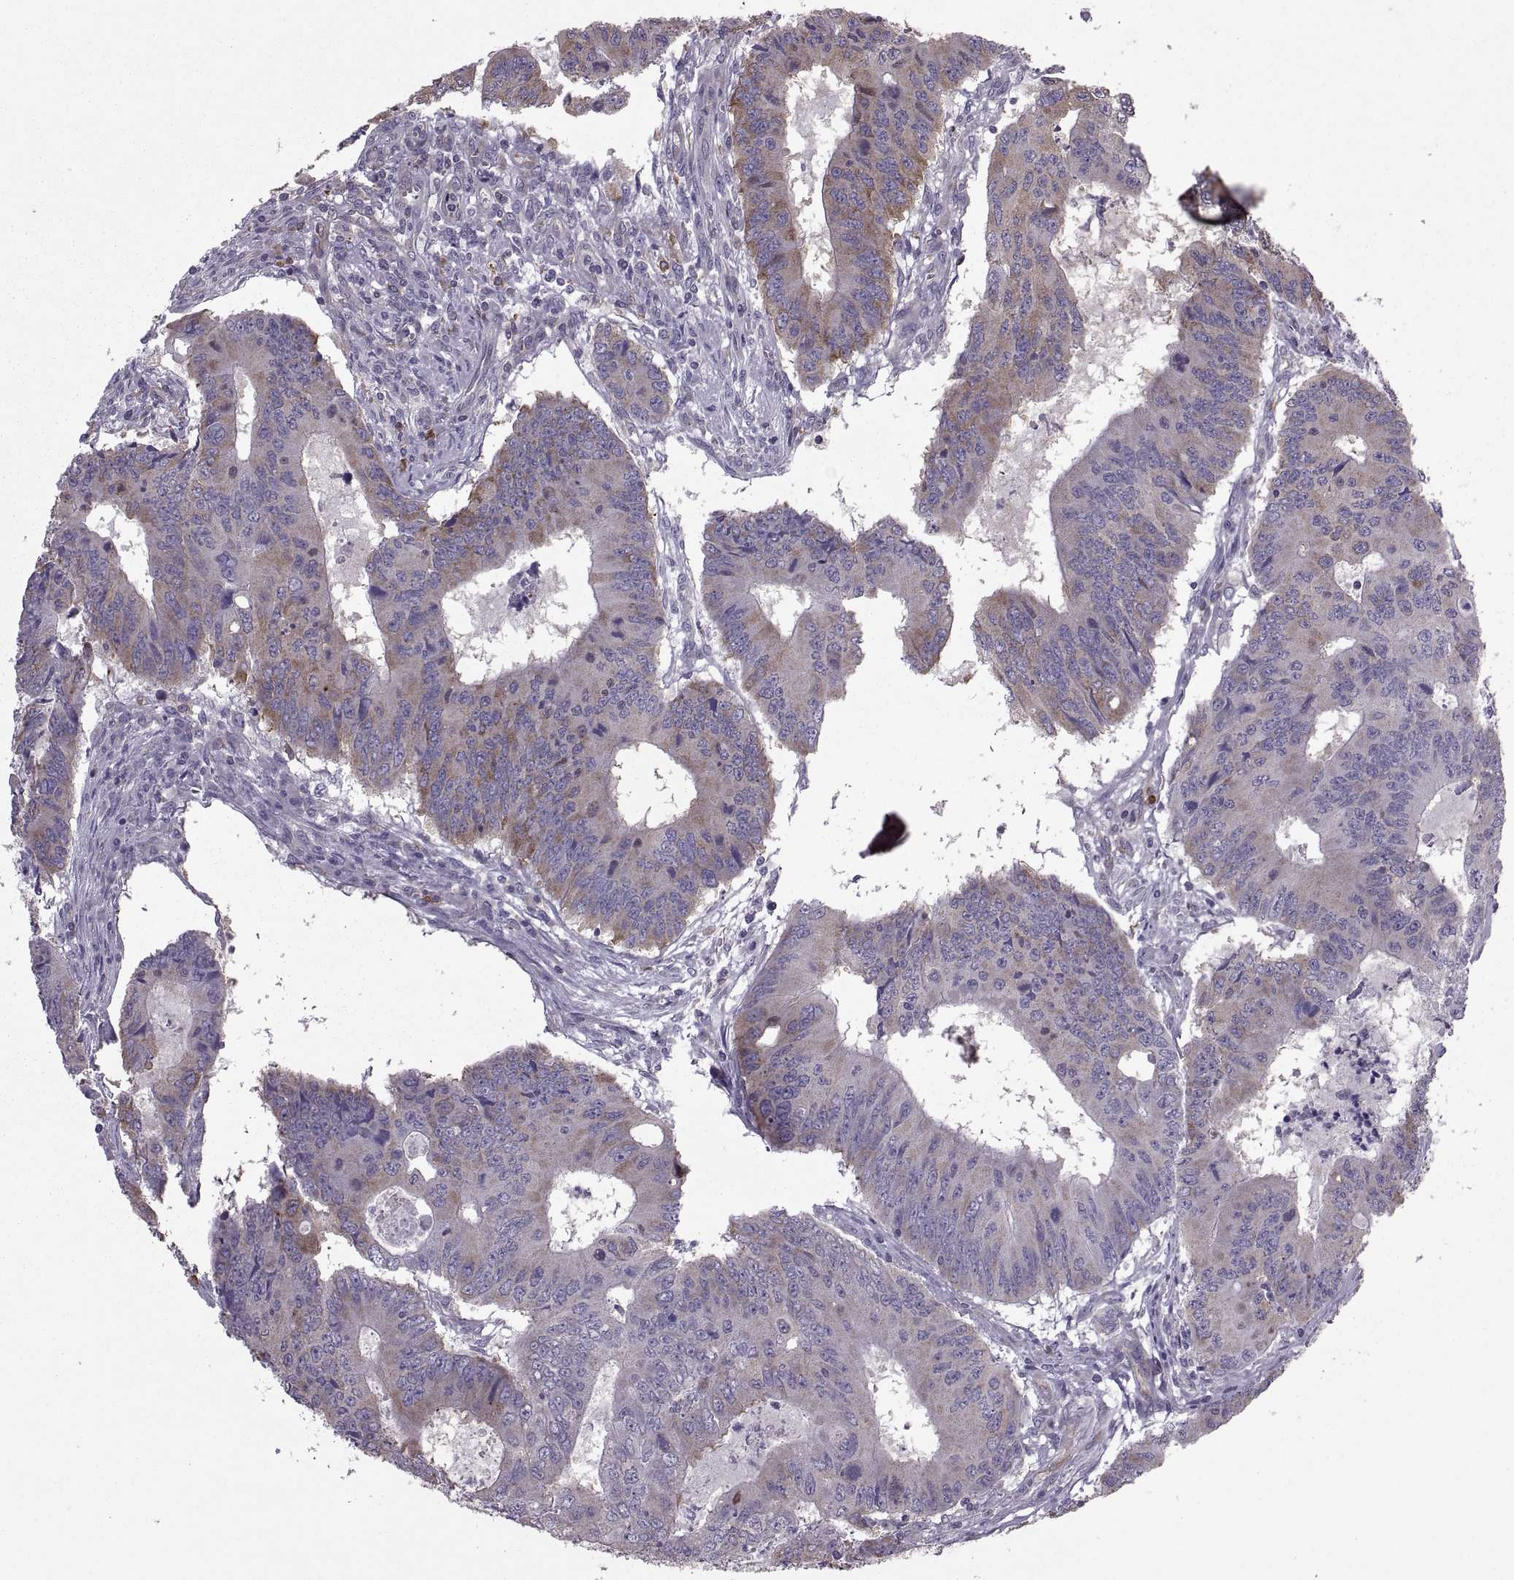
{"staining": {"intensity": "weak", "quantity": "25%-75%", "location": "cytoplasmic/membranous"}, "tissue": "colorectal cancer", "cell_type": "Tumor cells", "image_type": "cancer", "snomed": [{"axis": "morphology", "description": "Adenocarcinoma, NOS"}, {"axis": "topography", "description": "Colon"}], "caption": "Protein positivity by immunohistochemistry (IHC) reveals weak cytoplasmic/membranous staining in about 25%-75% of tumor cells in colorectal adenocarcinoma.", "gene": "PABPC1", "patient": {"sex": "male", "age": 53}}